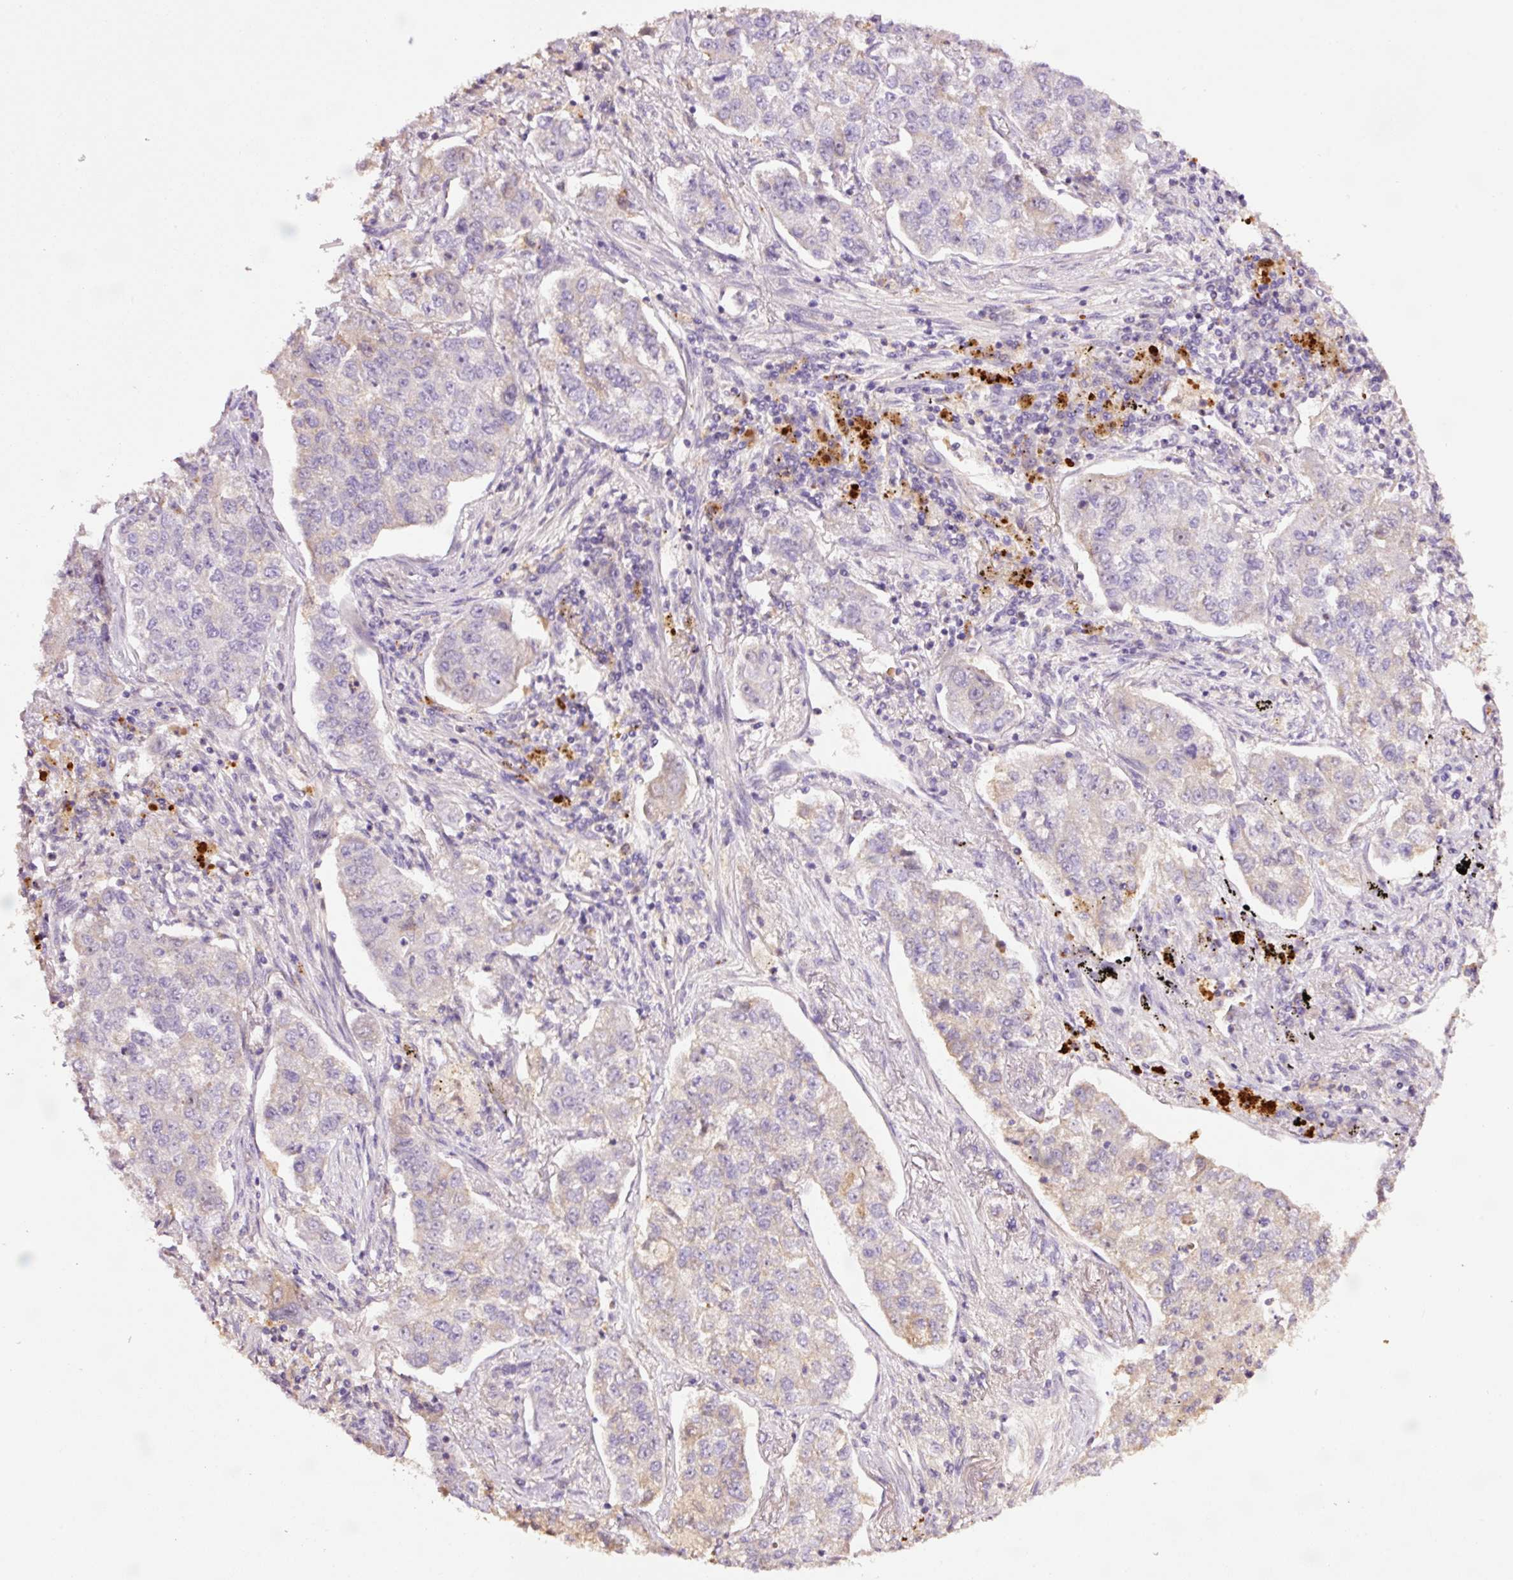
{"staining": {"intensity": "weak", "quantity": "25%-75%", "location": "cytoplasmic/membranous"}, "tissue": "lung cancer", "cell_type": "Tumor cells", "image_type": "cancer", "snomed": [{"axis": "morphology", "description": "Adenocarcinoma, NOS"}, {"axis": "topography", "description": "Lung"}], "caption": "Immunohistochemistry (IHC) photomicrograph of lung cancer (adenocarcinoma) stained for a protein (brown), which shows low levels of weak cytoplasmic/membranous staining in approximately 25%-75% of tumor cells.", "gene": "TMEM235", "patient": {"sex": "male", "age": 49}}